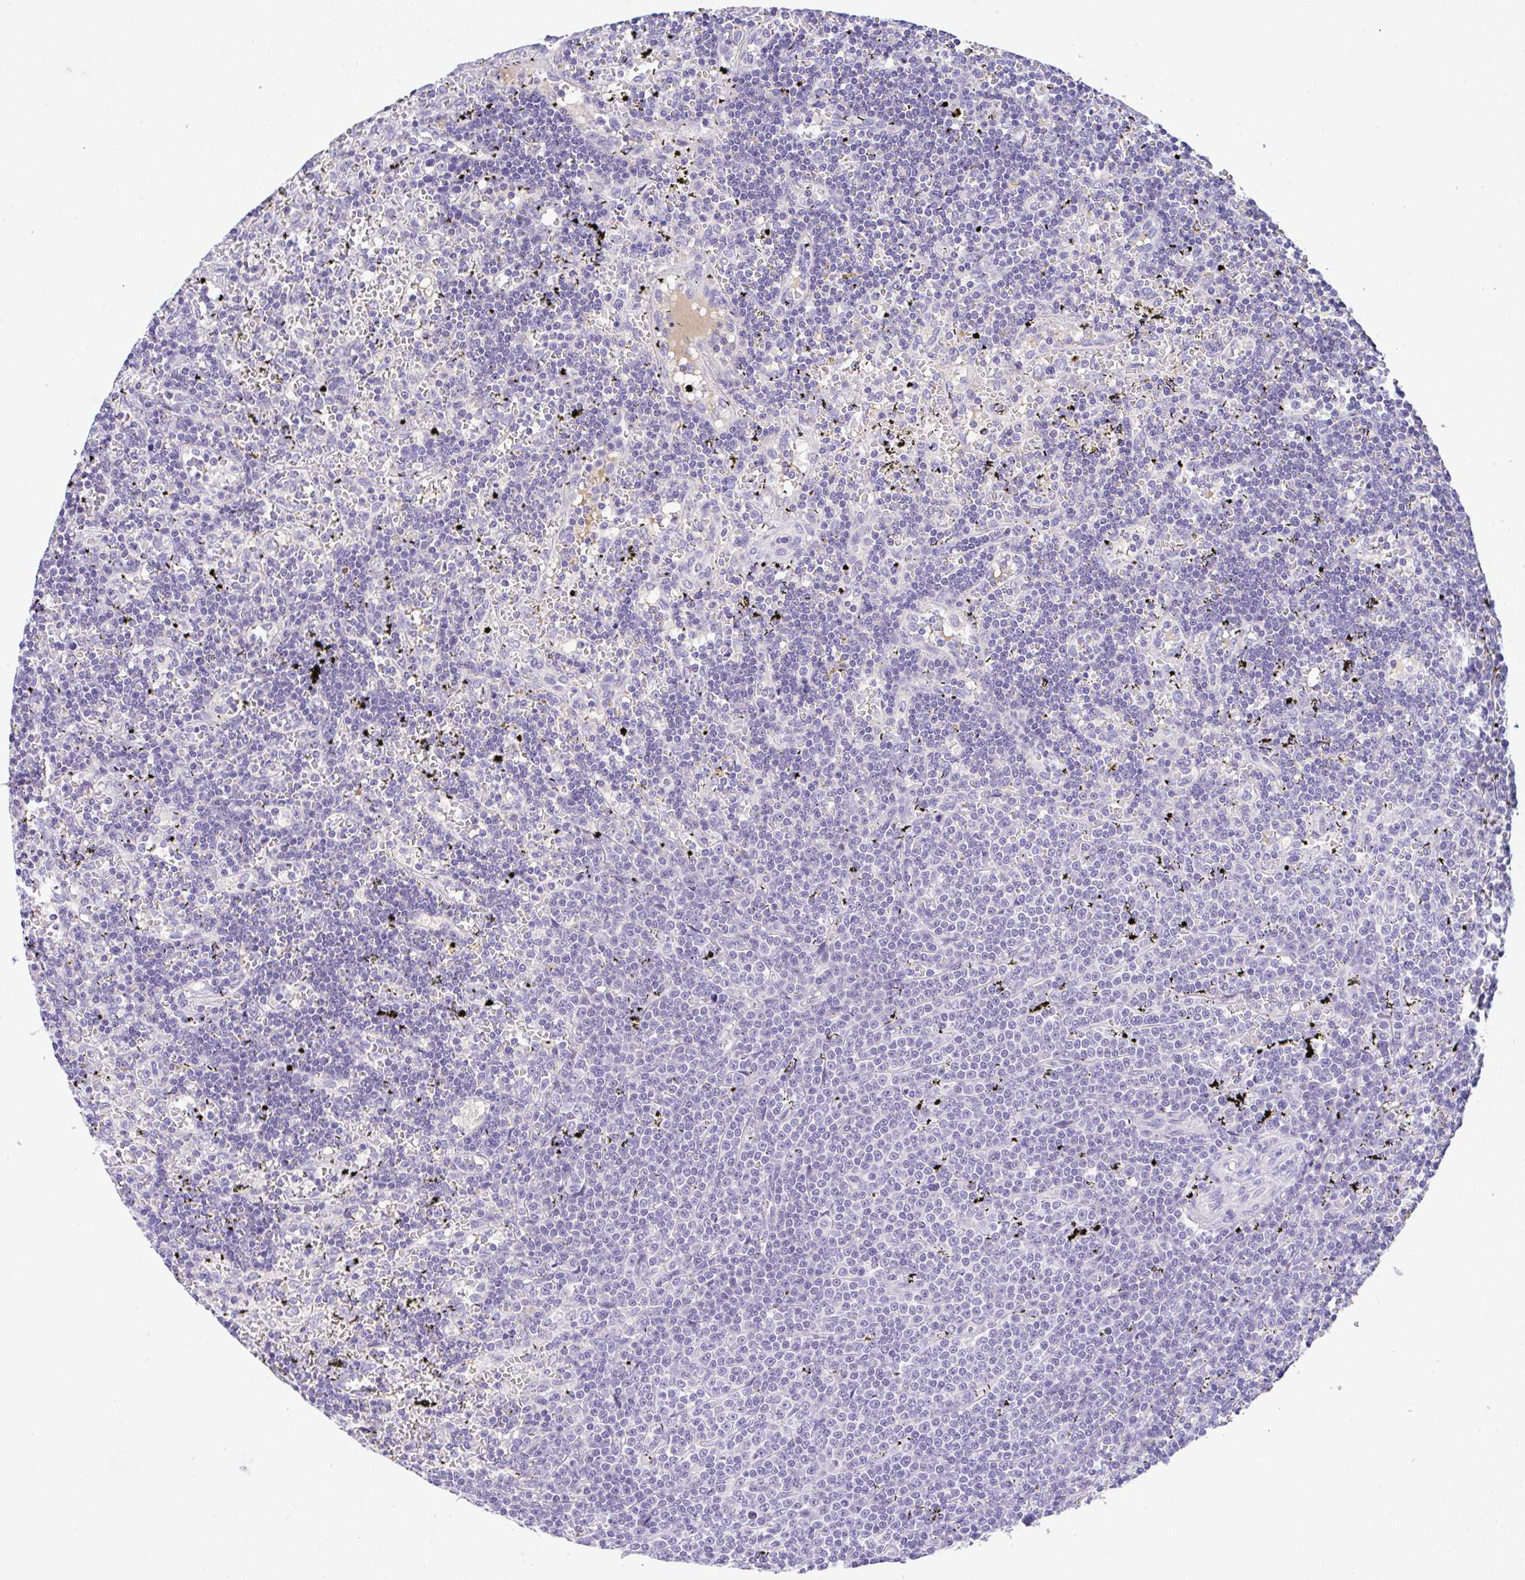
{"staining": {"intensity": "negative", "quantity": "none", "location": "none"}, "tissue": "lymphoma", "cell_type": "Tumor cells", "image_type": "cancer", "snomed": [{"axis": "morphology", "description": "Malignant lymphoma, non-Hodgkin's type, Low grade"}, {"axis": "topography", "description": "Spleen"}], "caption": "Tumor cells are negative for protein expression in human lymphoma.", "gene": "SERPINE3", "patient": {"sex": "male", "age": 60}}